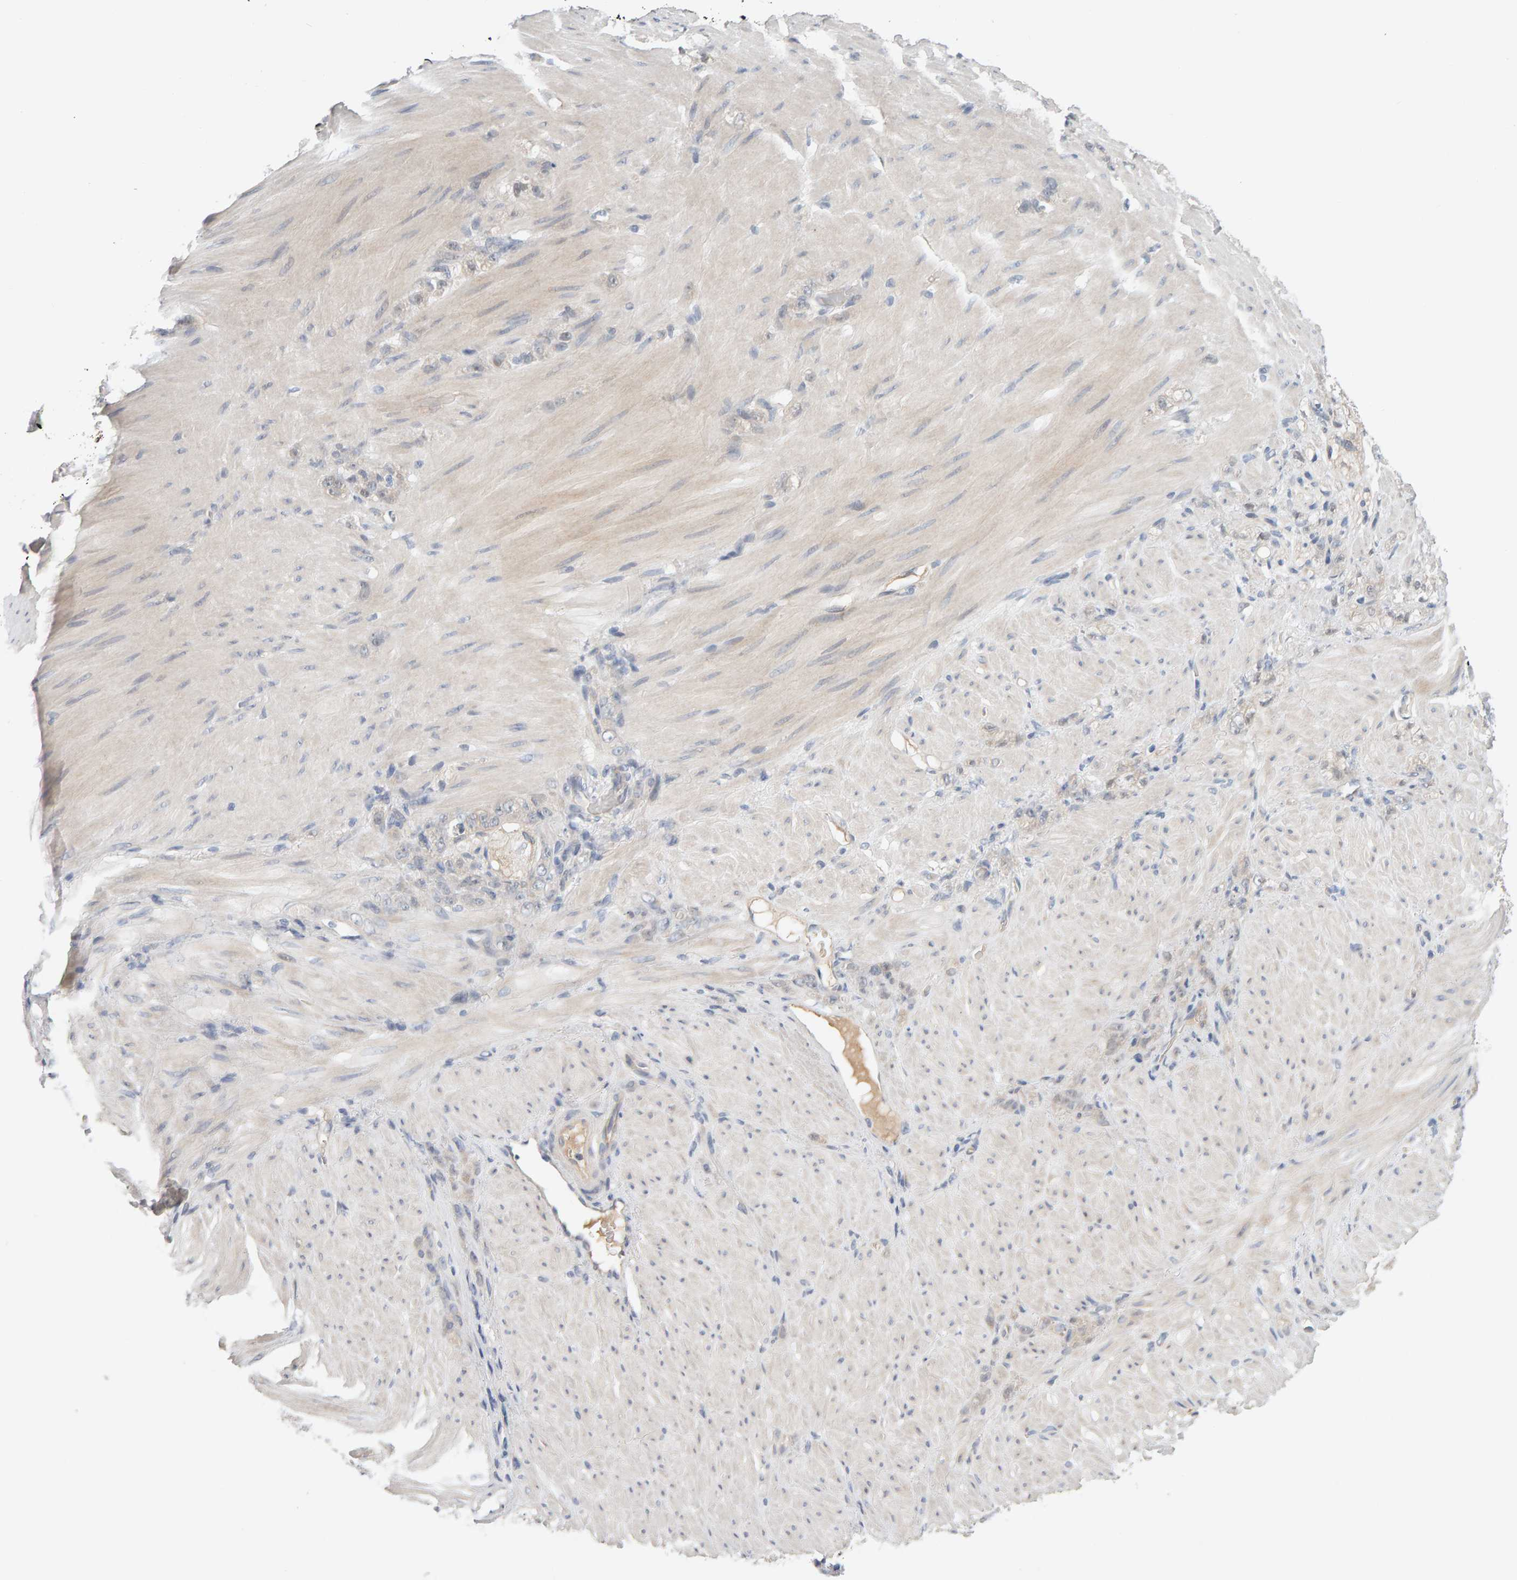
{"staining": {"intensity": "negative", "quantity": "none", "location": "none"}, "tissue": "stomach cancer", "cell_type": "Tumor cells", "image_type": "cancer", "snomed": [{"axis": "morphology", "description": "Normal tissue, NOS"}, {"axis": "morphology", "description": "Adenocarcinoma, NOS"}, {"axis": "topography", "description": "Stomach"}], "caption": "IHC micrograph of neoplastic tissue: human adenocarcinoma (stomach) stained with DAB (3,3'-diaminobenzidine) displays no significant protein positivity in tumor cells. The staining was performed using DAB (3,3'-diaminobenzidine) to visualize the protein expression in brown, while the nuclei were stained in blue with hematoxylin (Magnification: 20x).", "gene": "GFUS", "patient": {"sex": "male", "age": 82}}